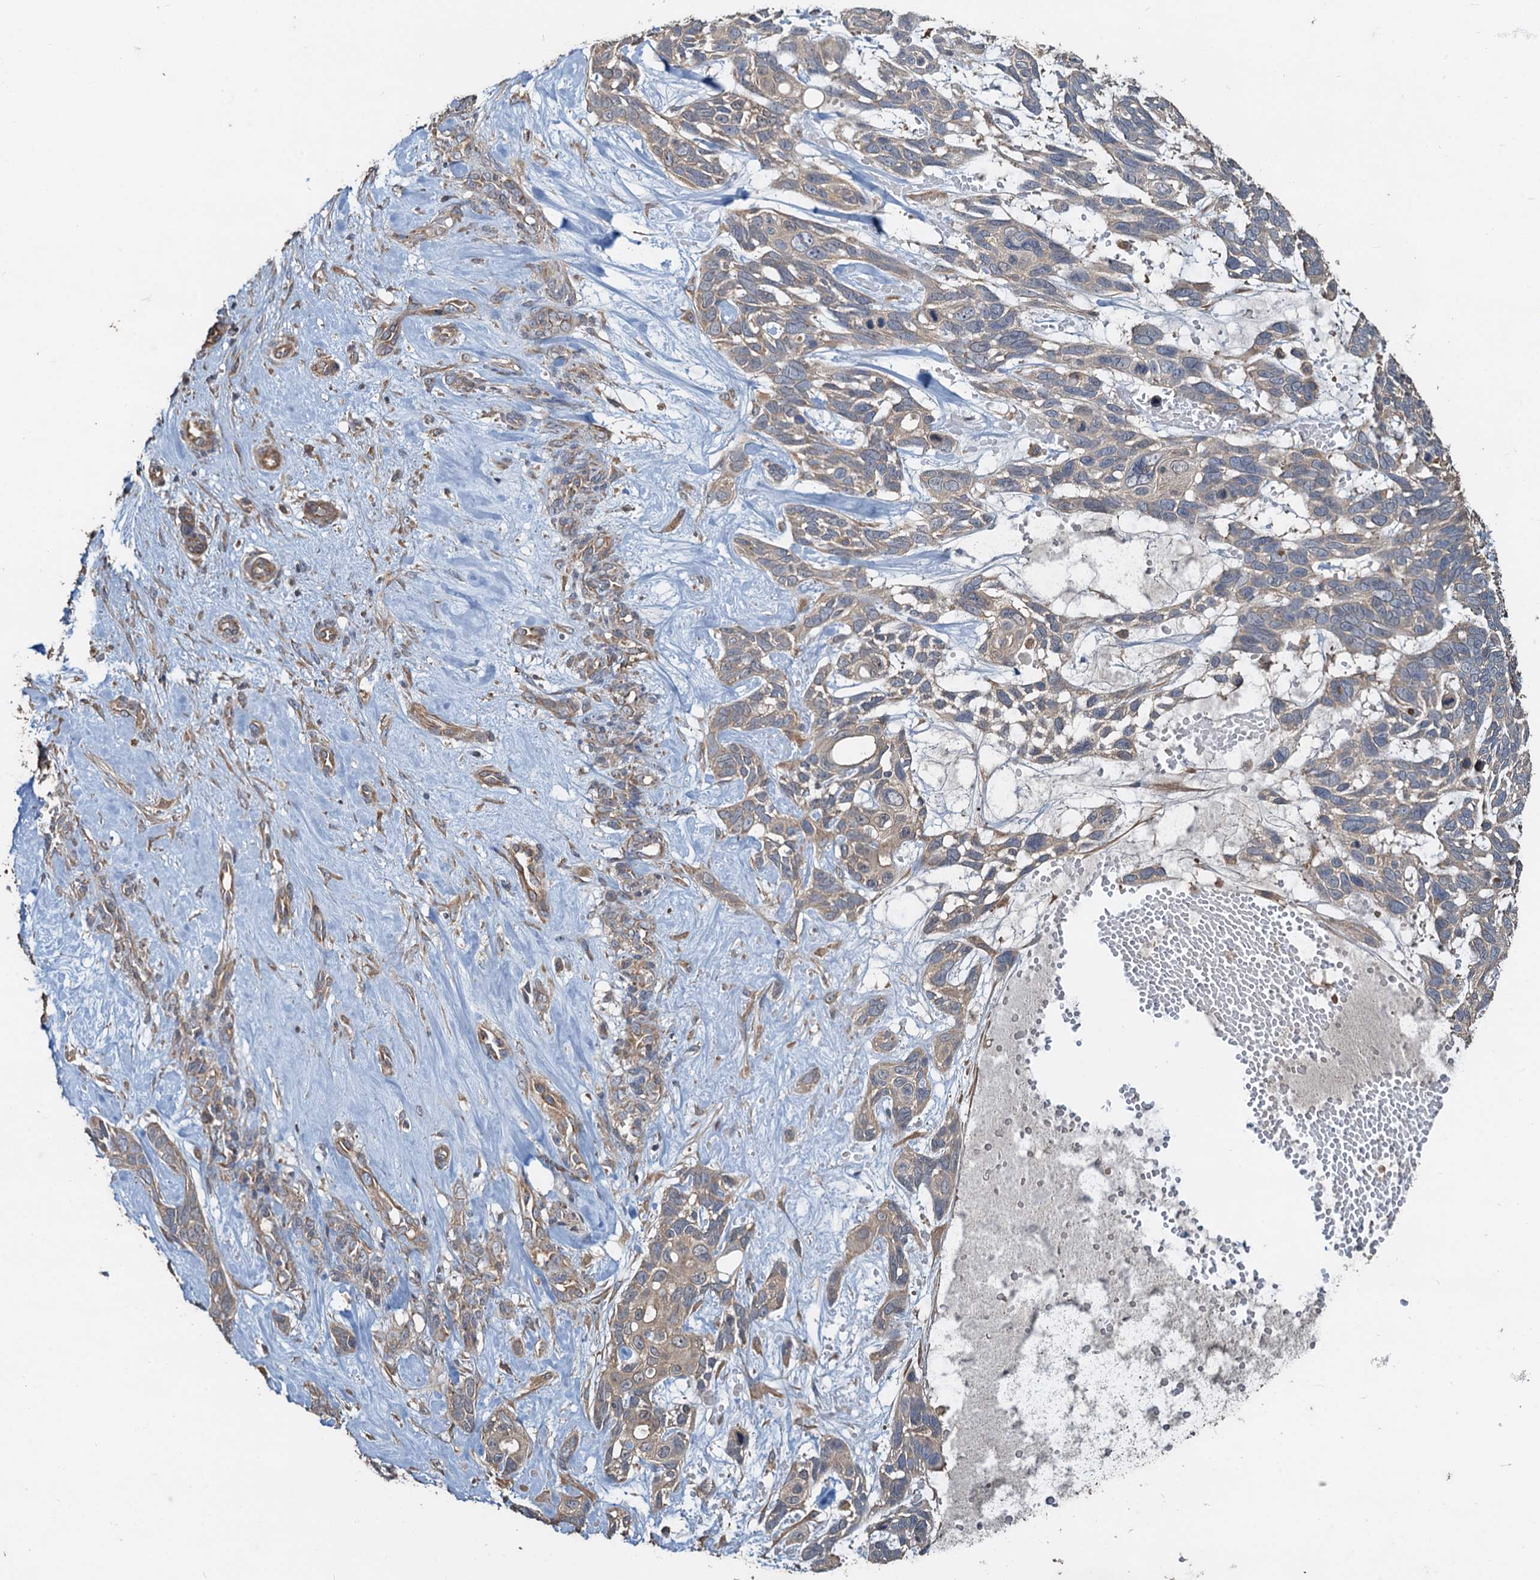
{"staining": {"intensity": "weak", "quantity": "25%-75%", "location": "cytoplasmic/membranous"}, "tissue": "skin cancer", "cell_type": "Tumor cells", "image_type": "cancer", "snomed": [{"axis": "morphology", "description": "Basal cell carcinoma"}, {"axis": "topography", "description": "Skin"}], "caption": "Tumor cells display weak cytoplasmic/membranous staining in approximately 25%-75% of cells in basal cell carcinoma (skin).", "gene": "HYI", "patient": {"sex": "male", "age": 88}}